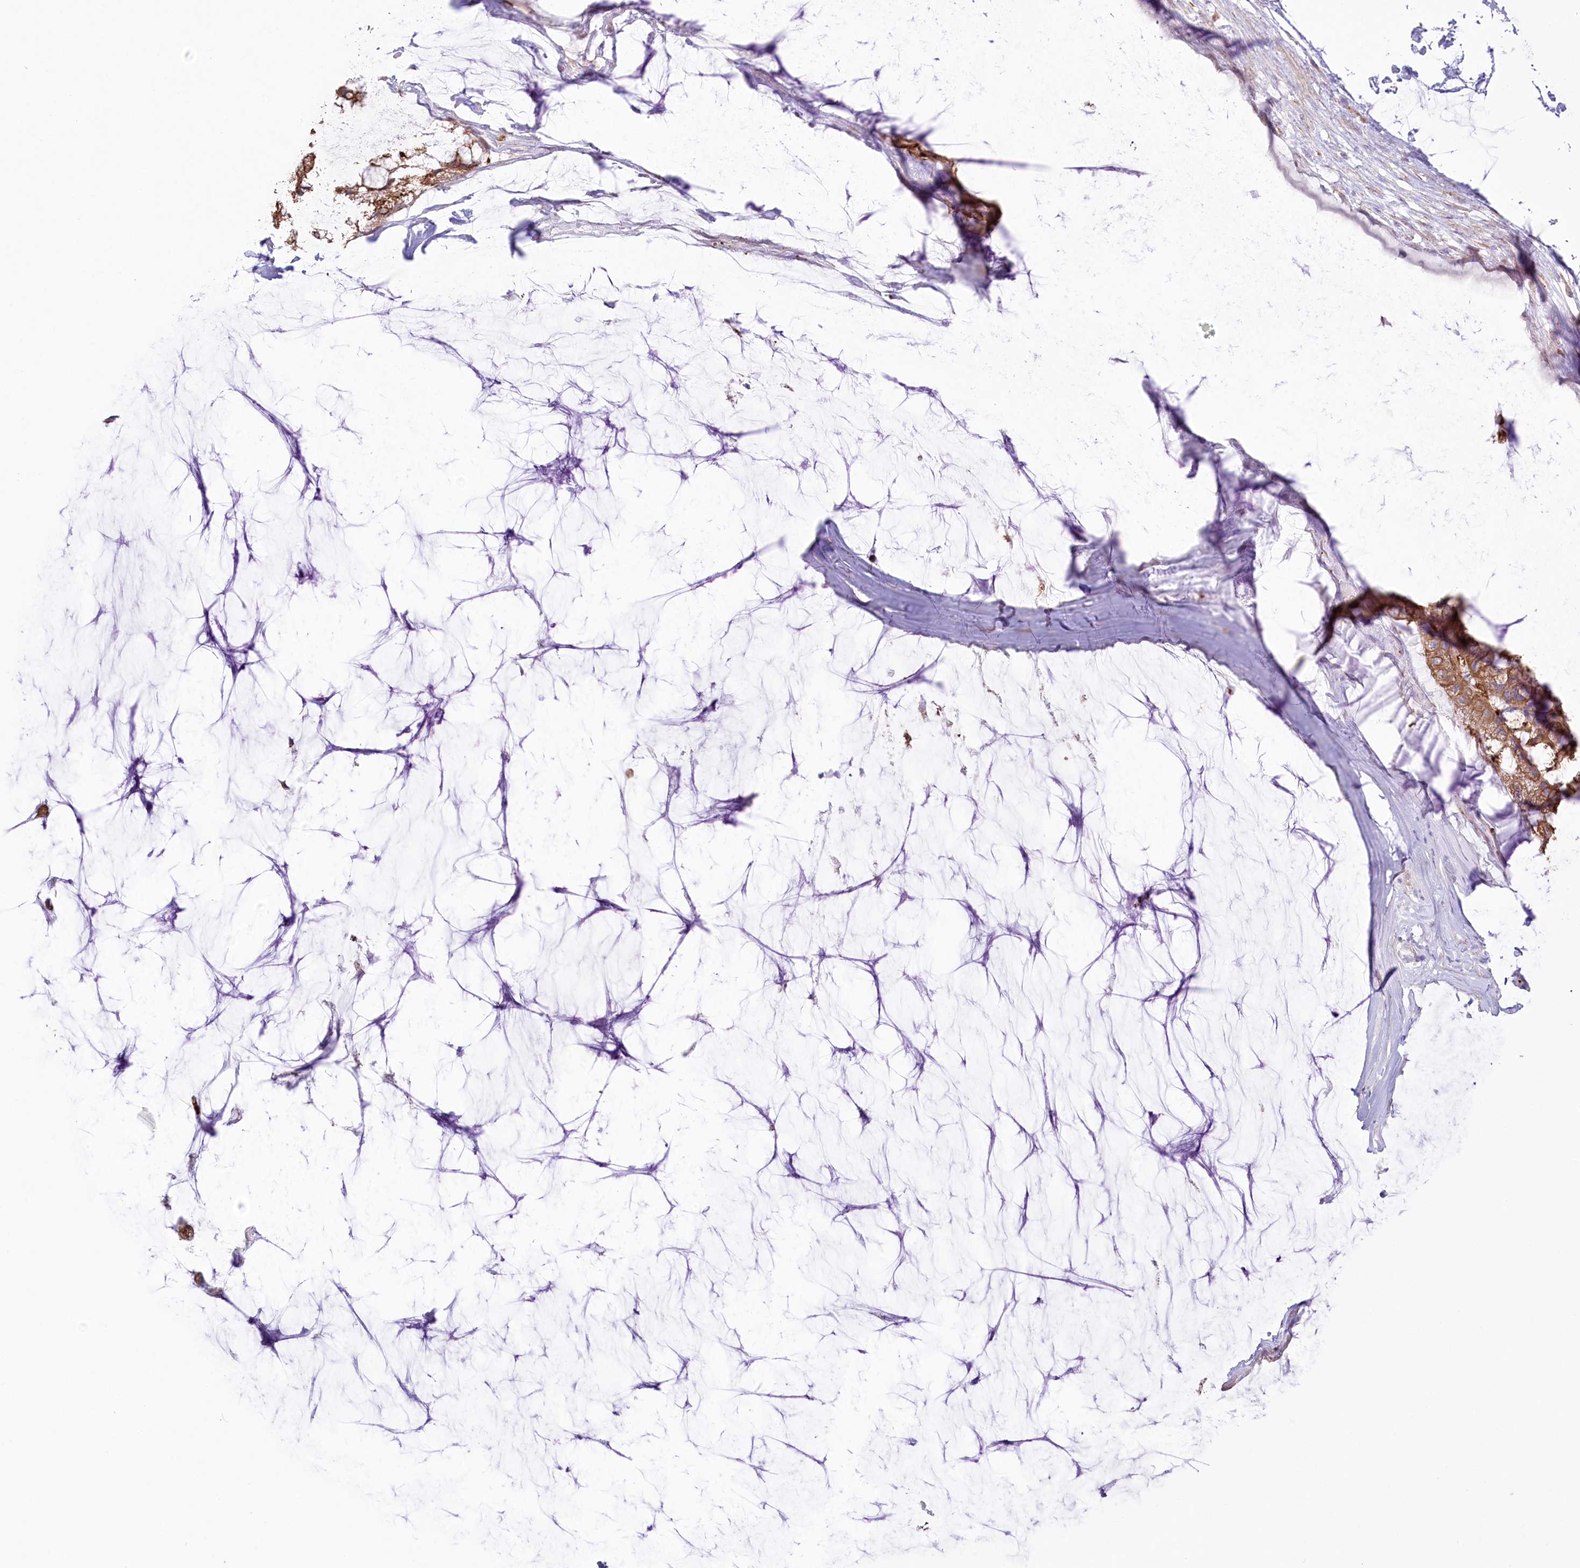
{"staining": {"intensity": "moderate", "quantity": ">75%", "location": "cytoplasmic/membranous"}, "tissue": "ovarian cancer", "cell_type": "Tumor cells", "image_type": "cancer", "snomed": [{"axis": "morphology", "description": "Cystadenocarcinoma, mucinous, NOS"}, {"axis": "topography", "description": "Ovary"}], "caption": "Ovarian cancer was stained to show a protein in brown. There is medium levels of moderate cytoplasmic/membranous staining in about >75% of tumor cells. (DAB (3,3'-diaminobenzidine) IHC, brown staining for protein, blue staining for nuclei).", "gene": "SLC39A10", "patient": {"sex": "female", "age": 39}}